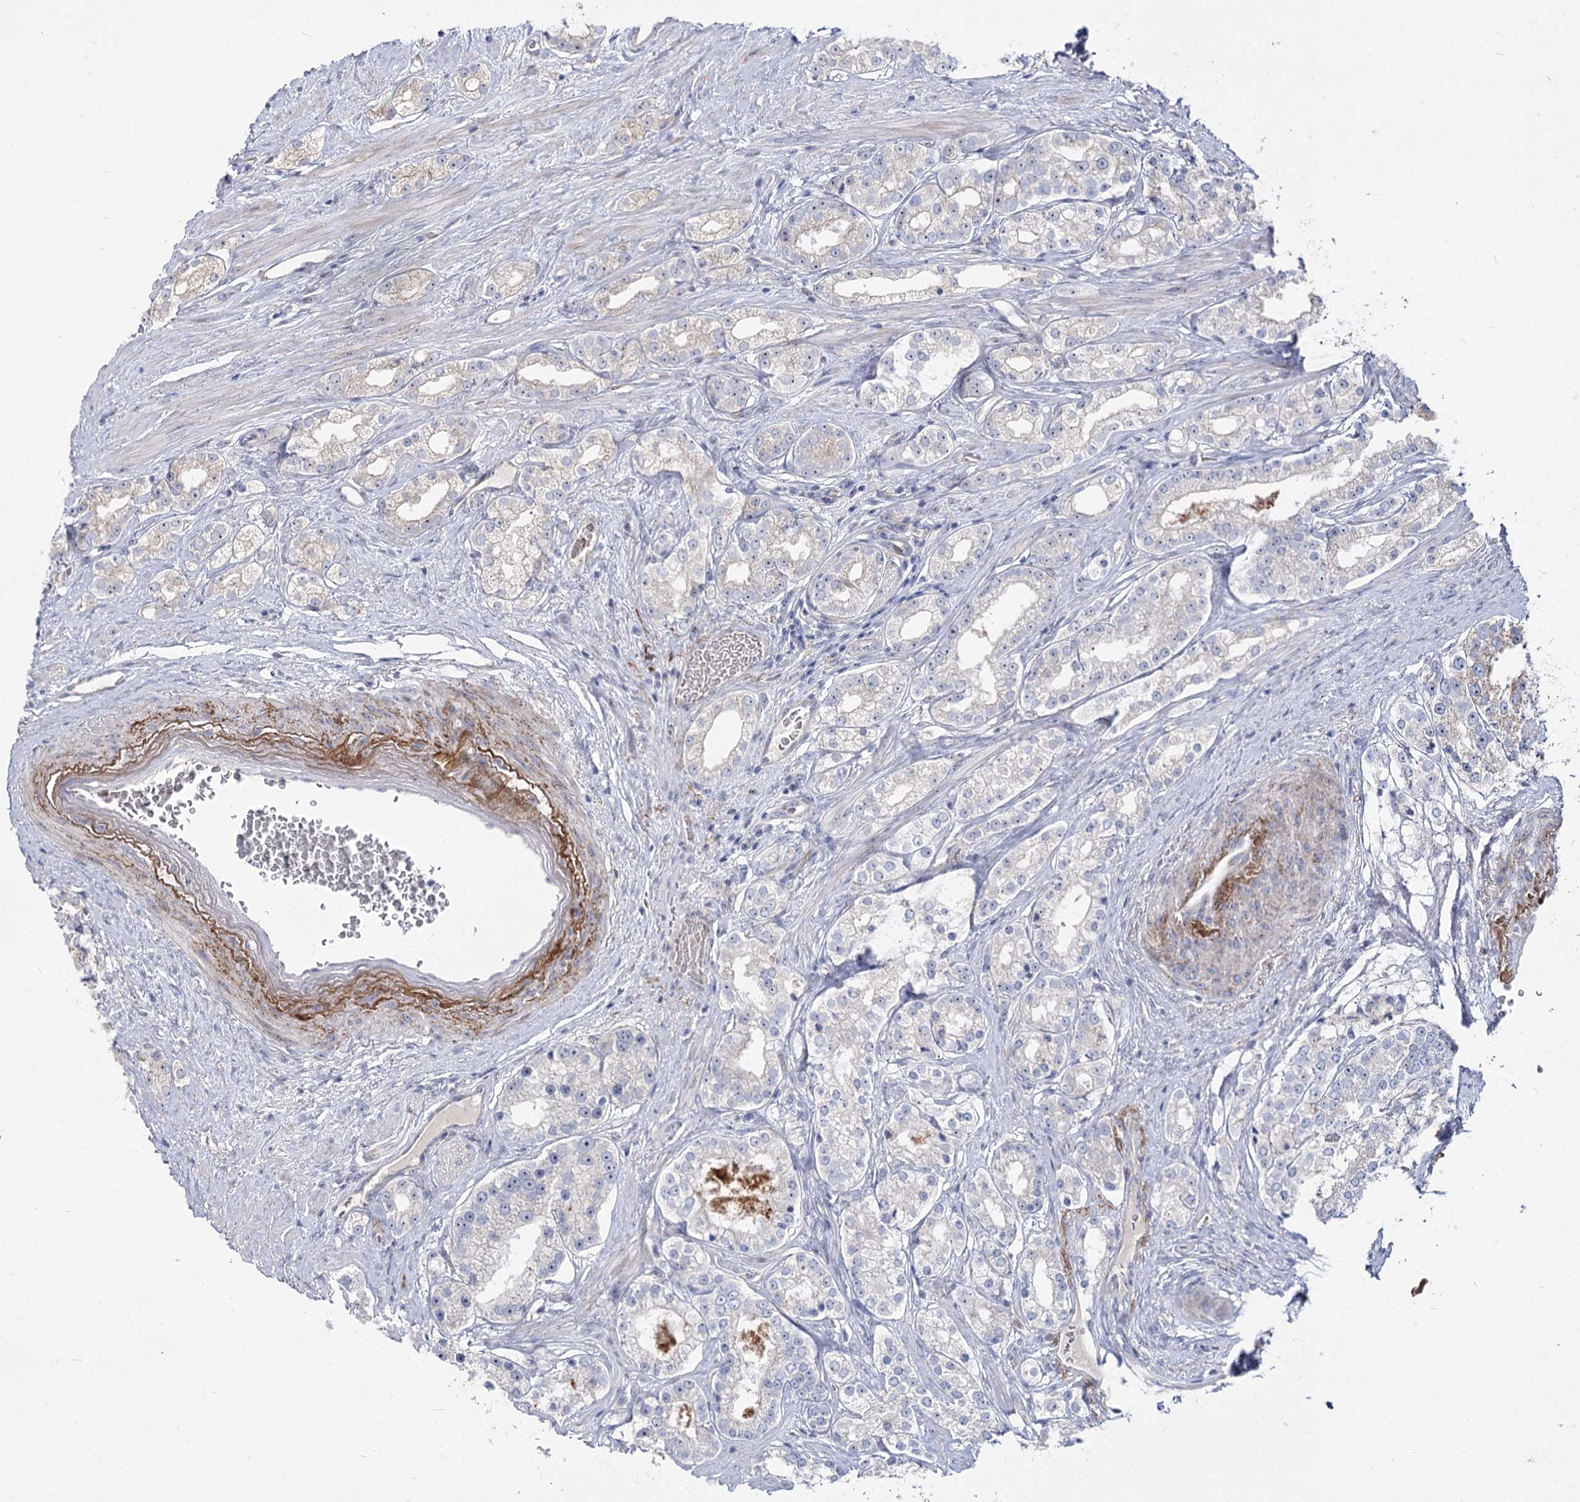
{"staining": {"intensity": "moderate", "quantity": "25%-75%", "location": "cytoplasmic/membranous"}, "tissue": "prostate cancer", "cell_type": "Tumor cells", "image_type": "cancer", "snomed": [{"axis": "morphology", "description": "Normal tissue, NOS"}, {"axis": "morphology", "description": "Adenocarcinoma, High grade"}, {"axis": "topography", "description": "Prostate"}], "caption": "Approximately 25%-75% of tumor cells in adenocarcinoma (high-grade) (prostate) show moderate cytoplasmic/membranous protein expression as visualized by brown immunohistochemical staining.", "gene": "SUOX", "patient": {"sex": "male", "age": 83}}